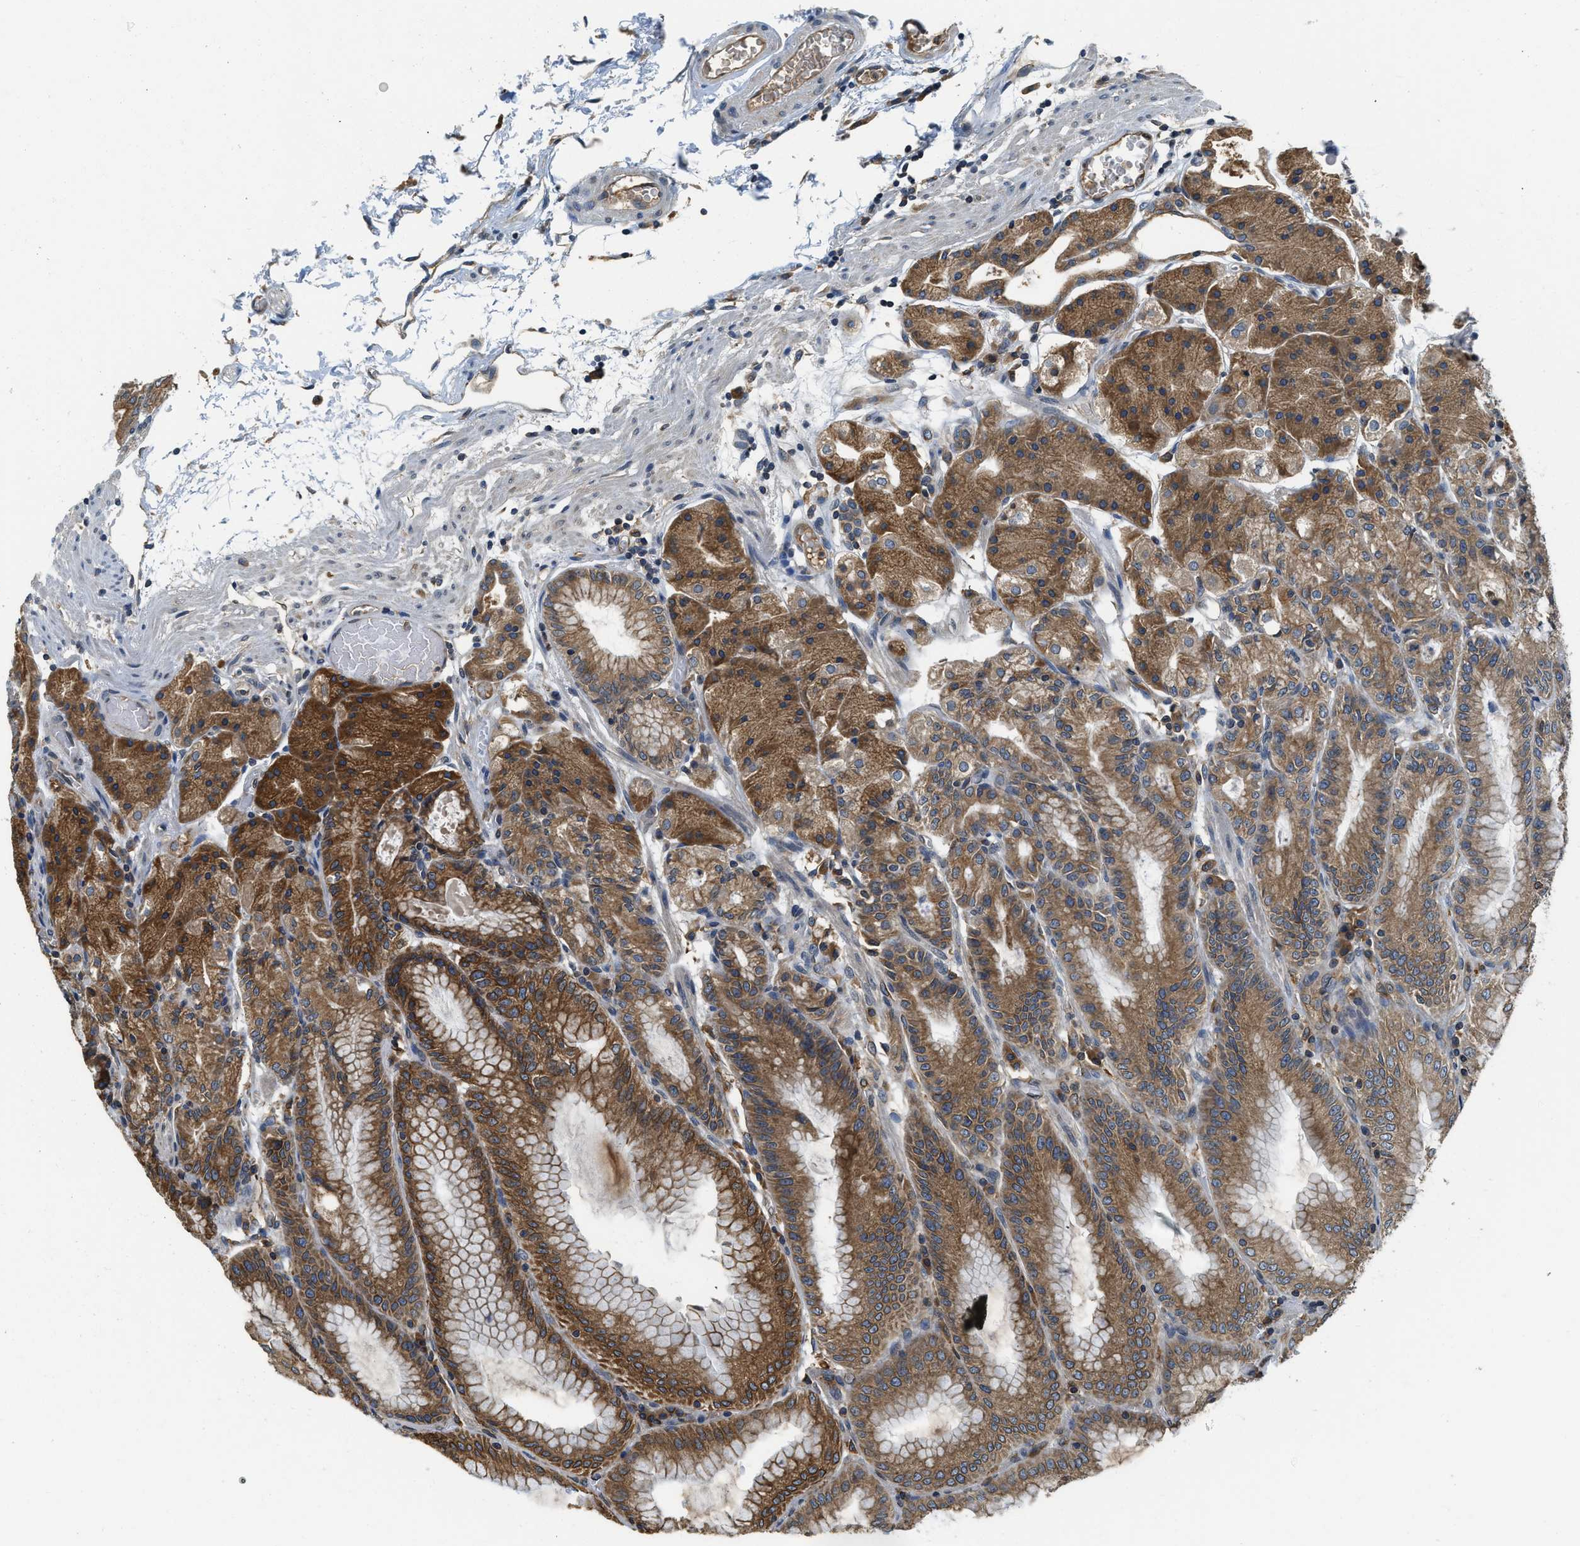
{"staining": {"intensity": "moderate", "quantity": ">75%", "location": "cytoplasmic/membranous"}, "tissue": "stomach", "cell_type": "Glandular cells", "image_type": "normal", "snomed": [{"axis": "morphology", "description": "Normal tissue, NOS"}, {"axis": "topography", "description": "Stomach, lower"}], "caption": "Unremarkable stomach was stained to show a protein in brown. There is medium levels of moderate cytoplasmic/membranous expression in about >75% of glandular cells. The staining was performed using DAB, with brown indicating positive protein expression. Nuclei are stained blue with hematoxylin.", "gene": "BCAP31", "patient": {"sex": "male", "age": 71}}